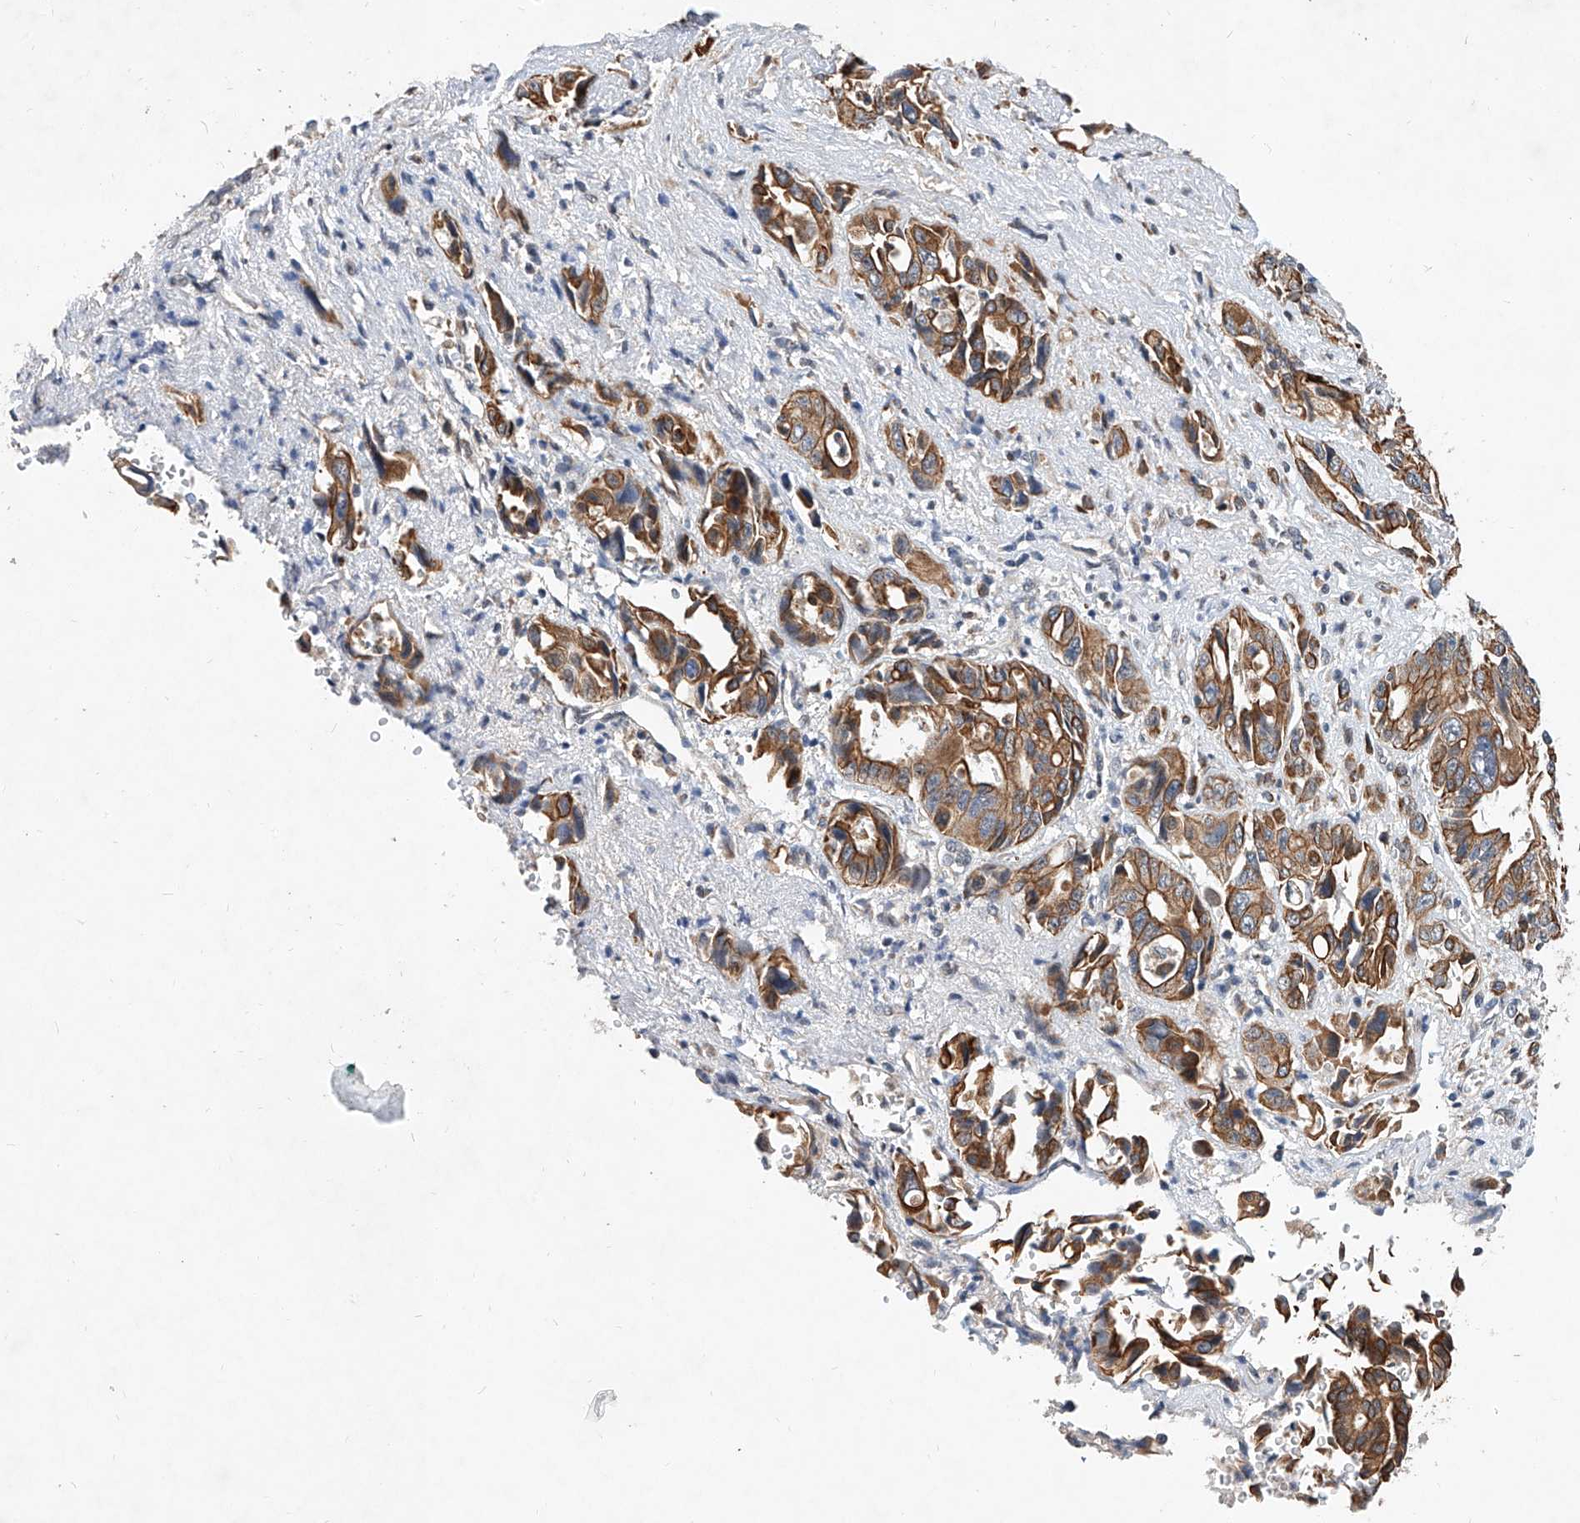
{"staining": {"intensity": "moderate", "quantity": ">75%", "location": "cytoplasmic/membranous"}, "tissue": "pancreatic cancer", "cell_type": "Tumor cells", "image_type": "cancer", "snomed": [{"axis": "morphology", "description": "Adenocarcinoma, NOS"}, {"axis": "topography", "description": "Pancreas"}], "caption": "Immunohistochemical staining of human adenocarcinoma (pancreatic) demonstrates moderate cytoplasmic/membranous protein expression in about >75% of tumor cells.", "gene": "MFSD4B", "patient": {"sex": "male", "age": 46}}